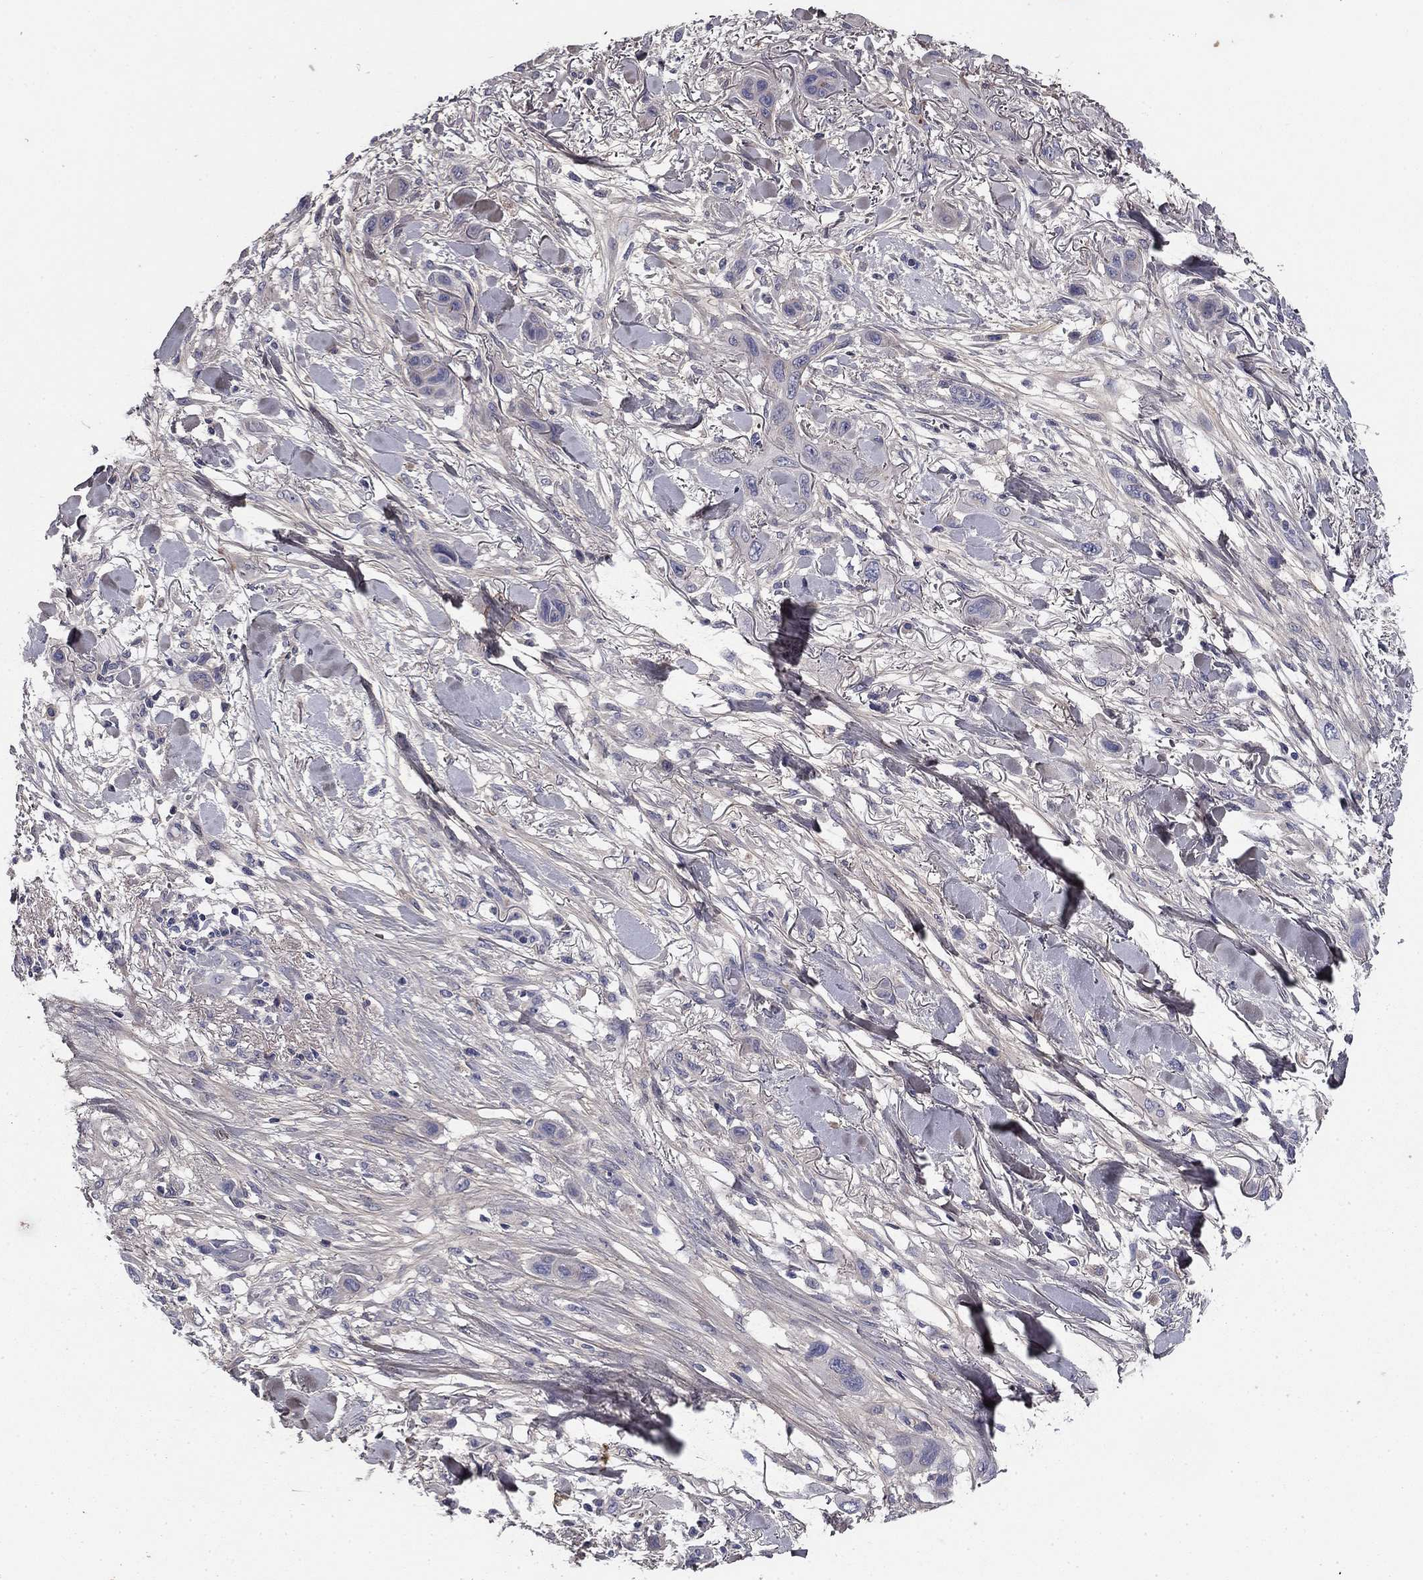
{"staining": {"intensity": "negative", "quantity": "none", "location": "none"}, "tissue": "skin cancer", "cell_type": "Tumor cells", "image_type": "cancer", "snomed": [{"axis": "morphology", "description": "Squamous cell carcinoma, NOS"}, {"axis": "topography", "description": "Skin"}], "caption": "DAB (3,3'-diaminobenzidine) immunohistochemical staining of human skin cancer exhibits no significant expression in tumor cells. (Brightfield microscopy of DAB immunohistochemistry (IHC) at high magnification).", "gene": "COL2A1", "patient": {"sex": "male", "age": 79}}